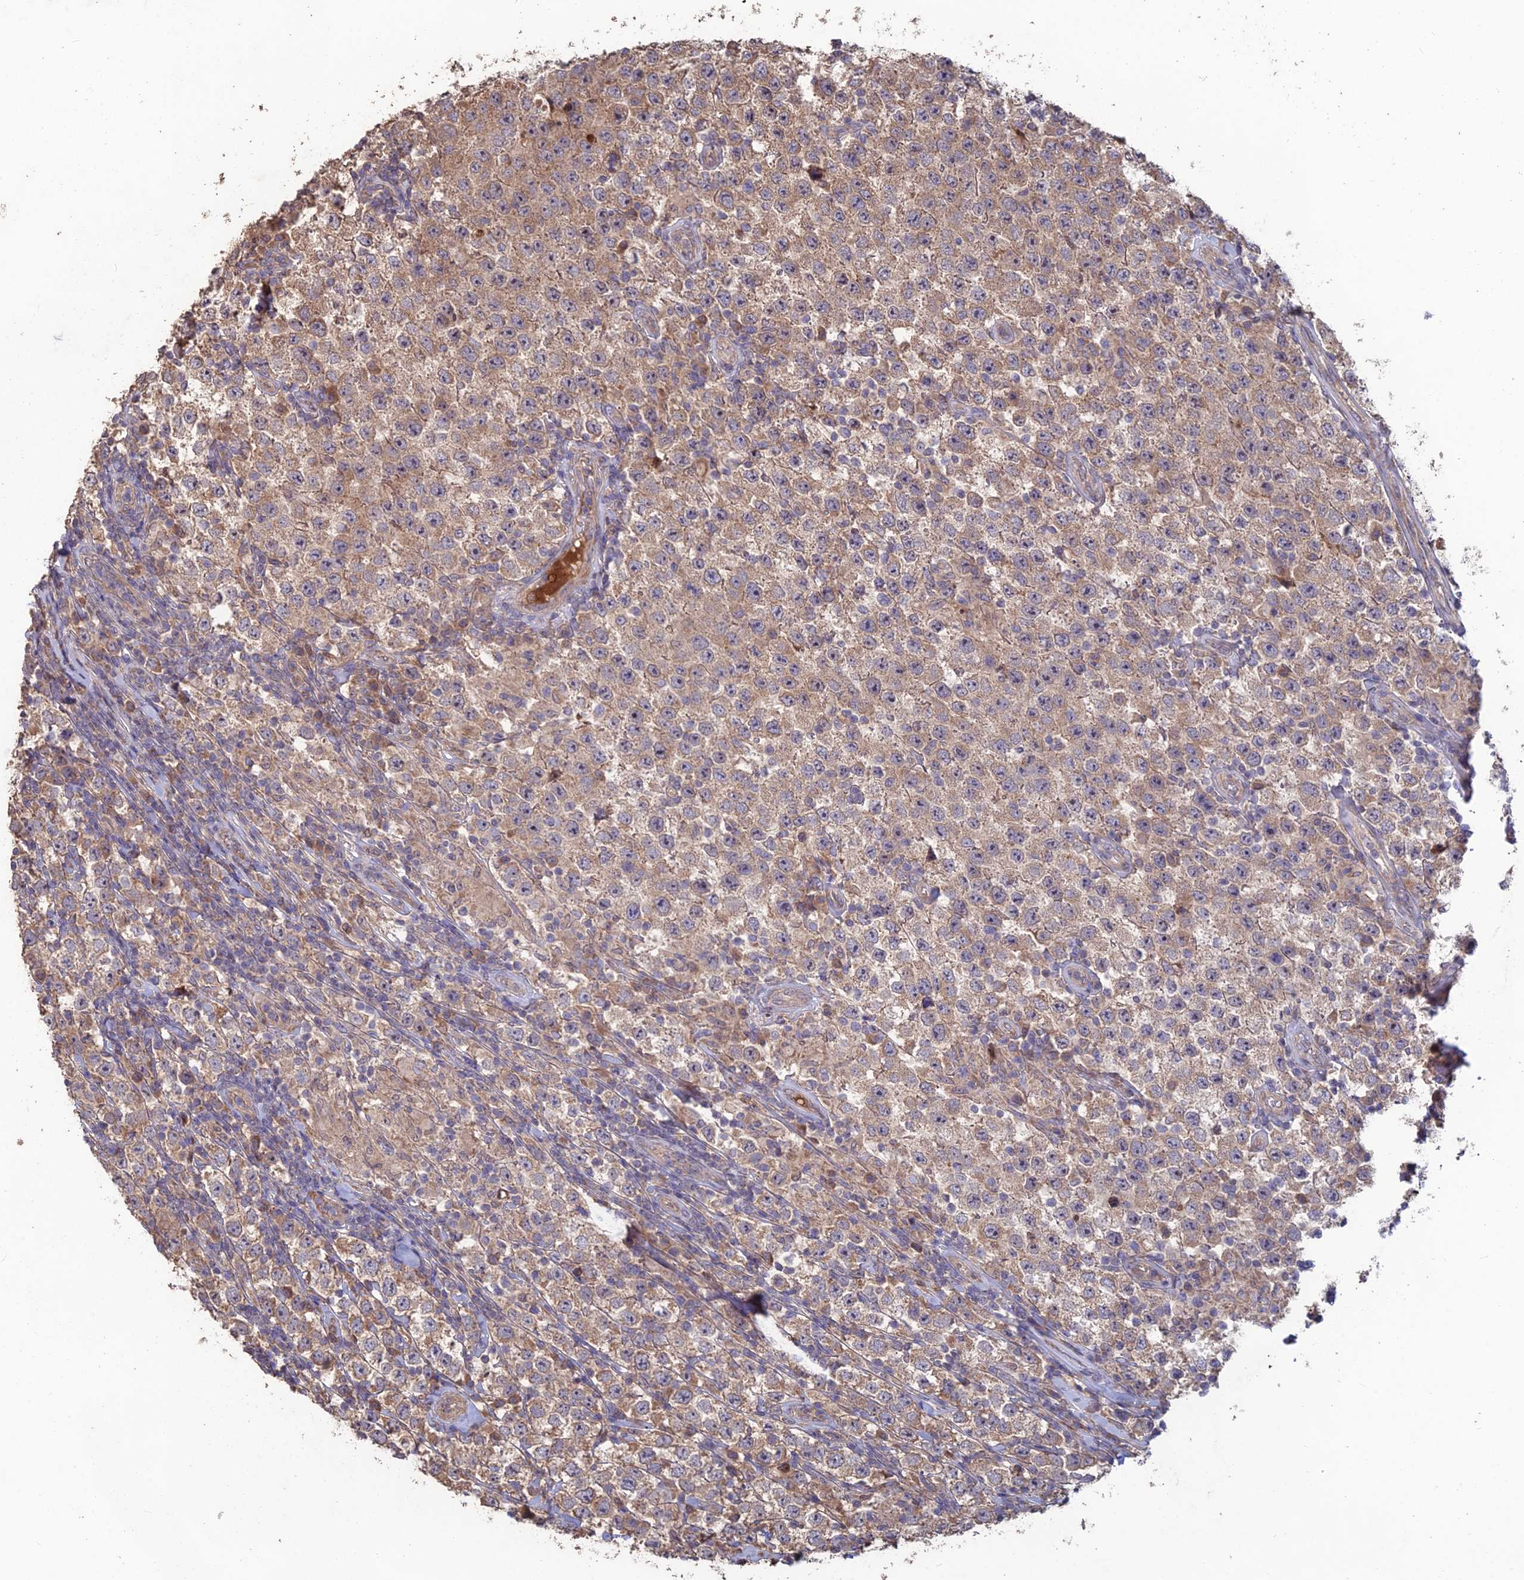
{"staining": {"intensity": "moderate", "quantity": ">75%", "location": "cytoplasmic/membranous"}, "tissue": "testis cancer", "cell_type": "Tumor cells", "image_type": "cancer", "snomed": [{"axis": "morphology", "description": "Normal tissue, NOS"}, {"axis": "morphology", "description": "Urothelial carcinoma, High grade"}, {"axis": "morphology", "description": "Seminoma, NOS"}, {"axis": "morphology", "description": "Carcinoma, Embryonal, NOS"}, {"axis": "topography", "description": "Urinary bladder"}, {"axis": "topography", "description": "Testis"}], "caption": "Testis cancer (seminoma) was stained to show a protein in brown. There is medium levels of moderate cytoplasmic/membranous expression in approximately >75% of tumor cells.", "gene": "SHISA5", "patient": {"sex": "male", "age": 41}}